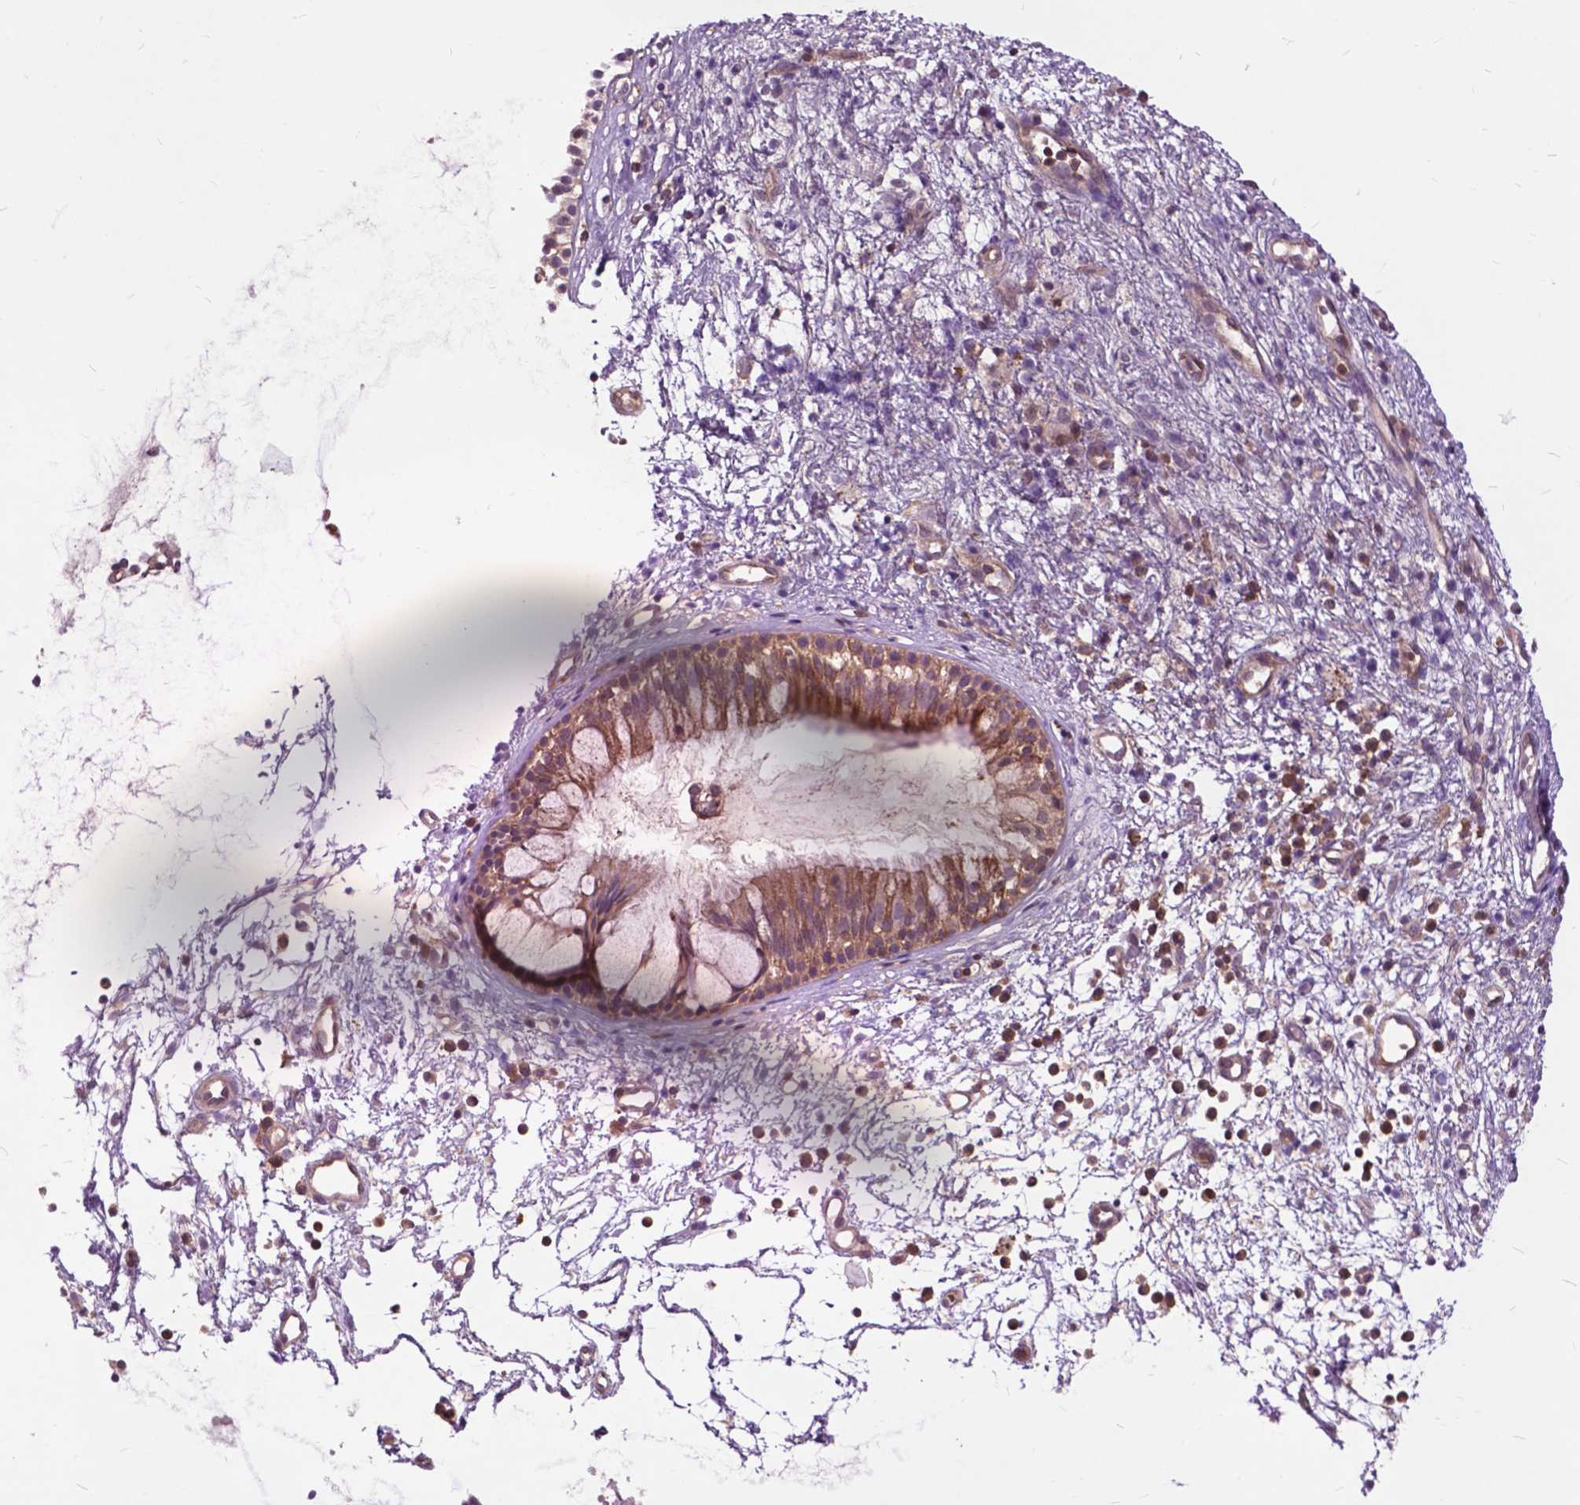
{"staining": {"intensity": "moderate", "quantity": ">75%", "location": "cytoplasmic/membranous"}, "tissue": "nasopharynx", "cell_type": "Respiratory epithelial cells", "image_type": "normal", "snomed": [{"axis": "morphology", "description": "Normal tissue, NOS"}, {"axis": "topography", "description": "Nasopharynx"}], "caption": "DAB immunohistochemical staining of benign nasopharynx displays moderate cytoplasmic/membranous protein expression in approximately >75% of respiratory epithelial cells.", "gene": "ARAF", "patient": {"sex": "male", "age": 77}}